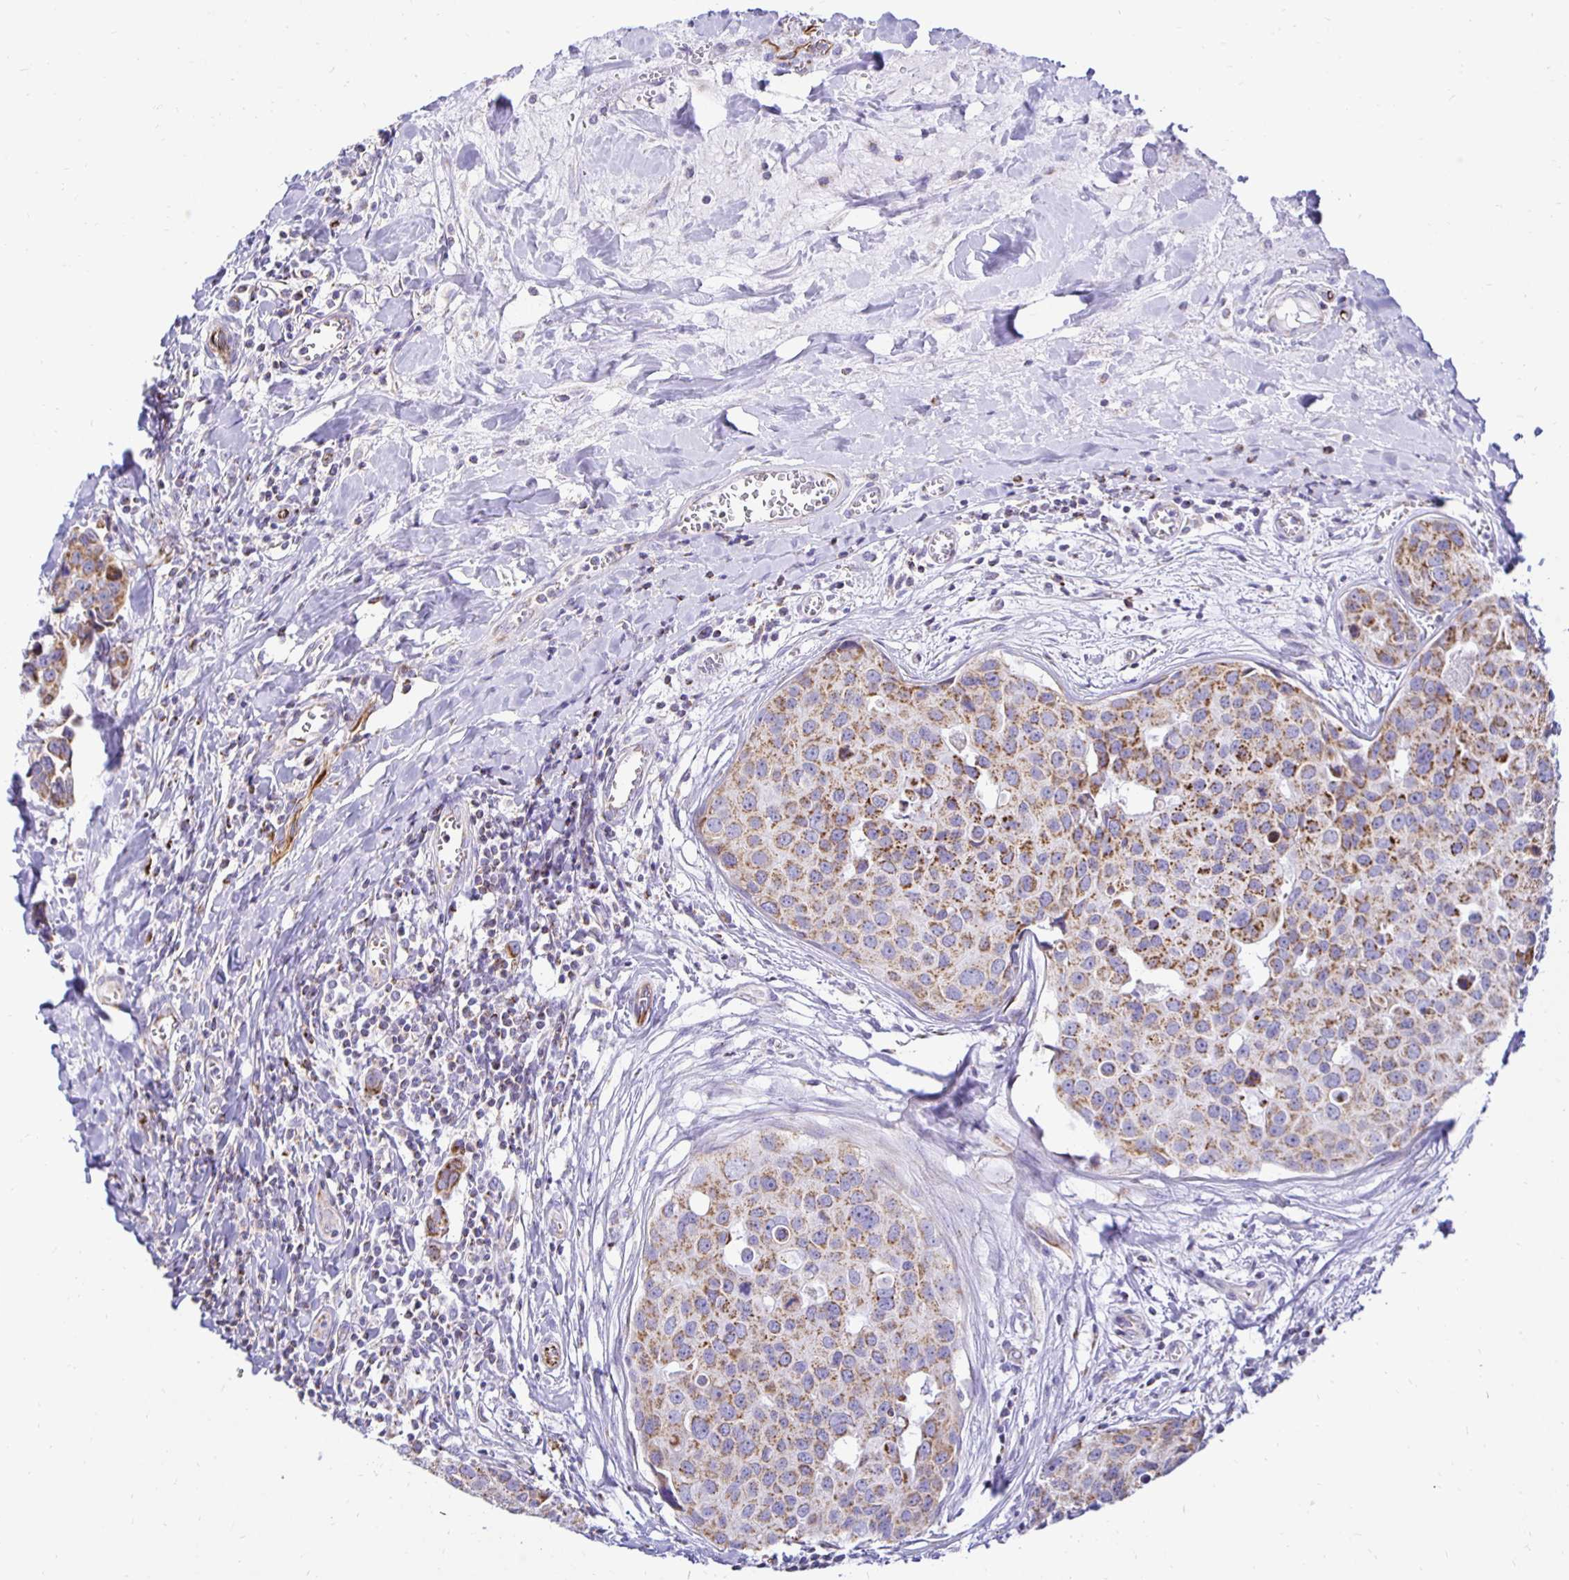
{"staining": {"intensity": "moderate", "quantity": ">75%", "location": "cytoplasmic/membranous"}, "tissue": "breast cancer", "cell_type": "Tumor cells", "image_type": "cancer", "snomed": [{"axis": "morphology", "description": "Duct carcinoma"}, {"axis": "topography", "description": "Breast"}], "caption": "IHC (DAB) staining of breast intraductal carcinoma displays moderate cytoplasmic/membranous protein positivity in approximately >75% of tumor cells. Using DAB (3,3'-diaminobenzidine) (brown) and hematoxylin (blue) stains, captured at high magnification using brightfield microscopy.", "gene": "PLAAT2", "patient": {"sex": "female", "age": 24}}